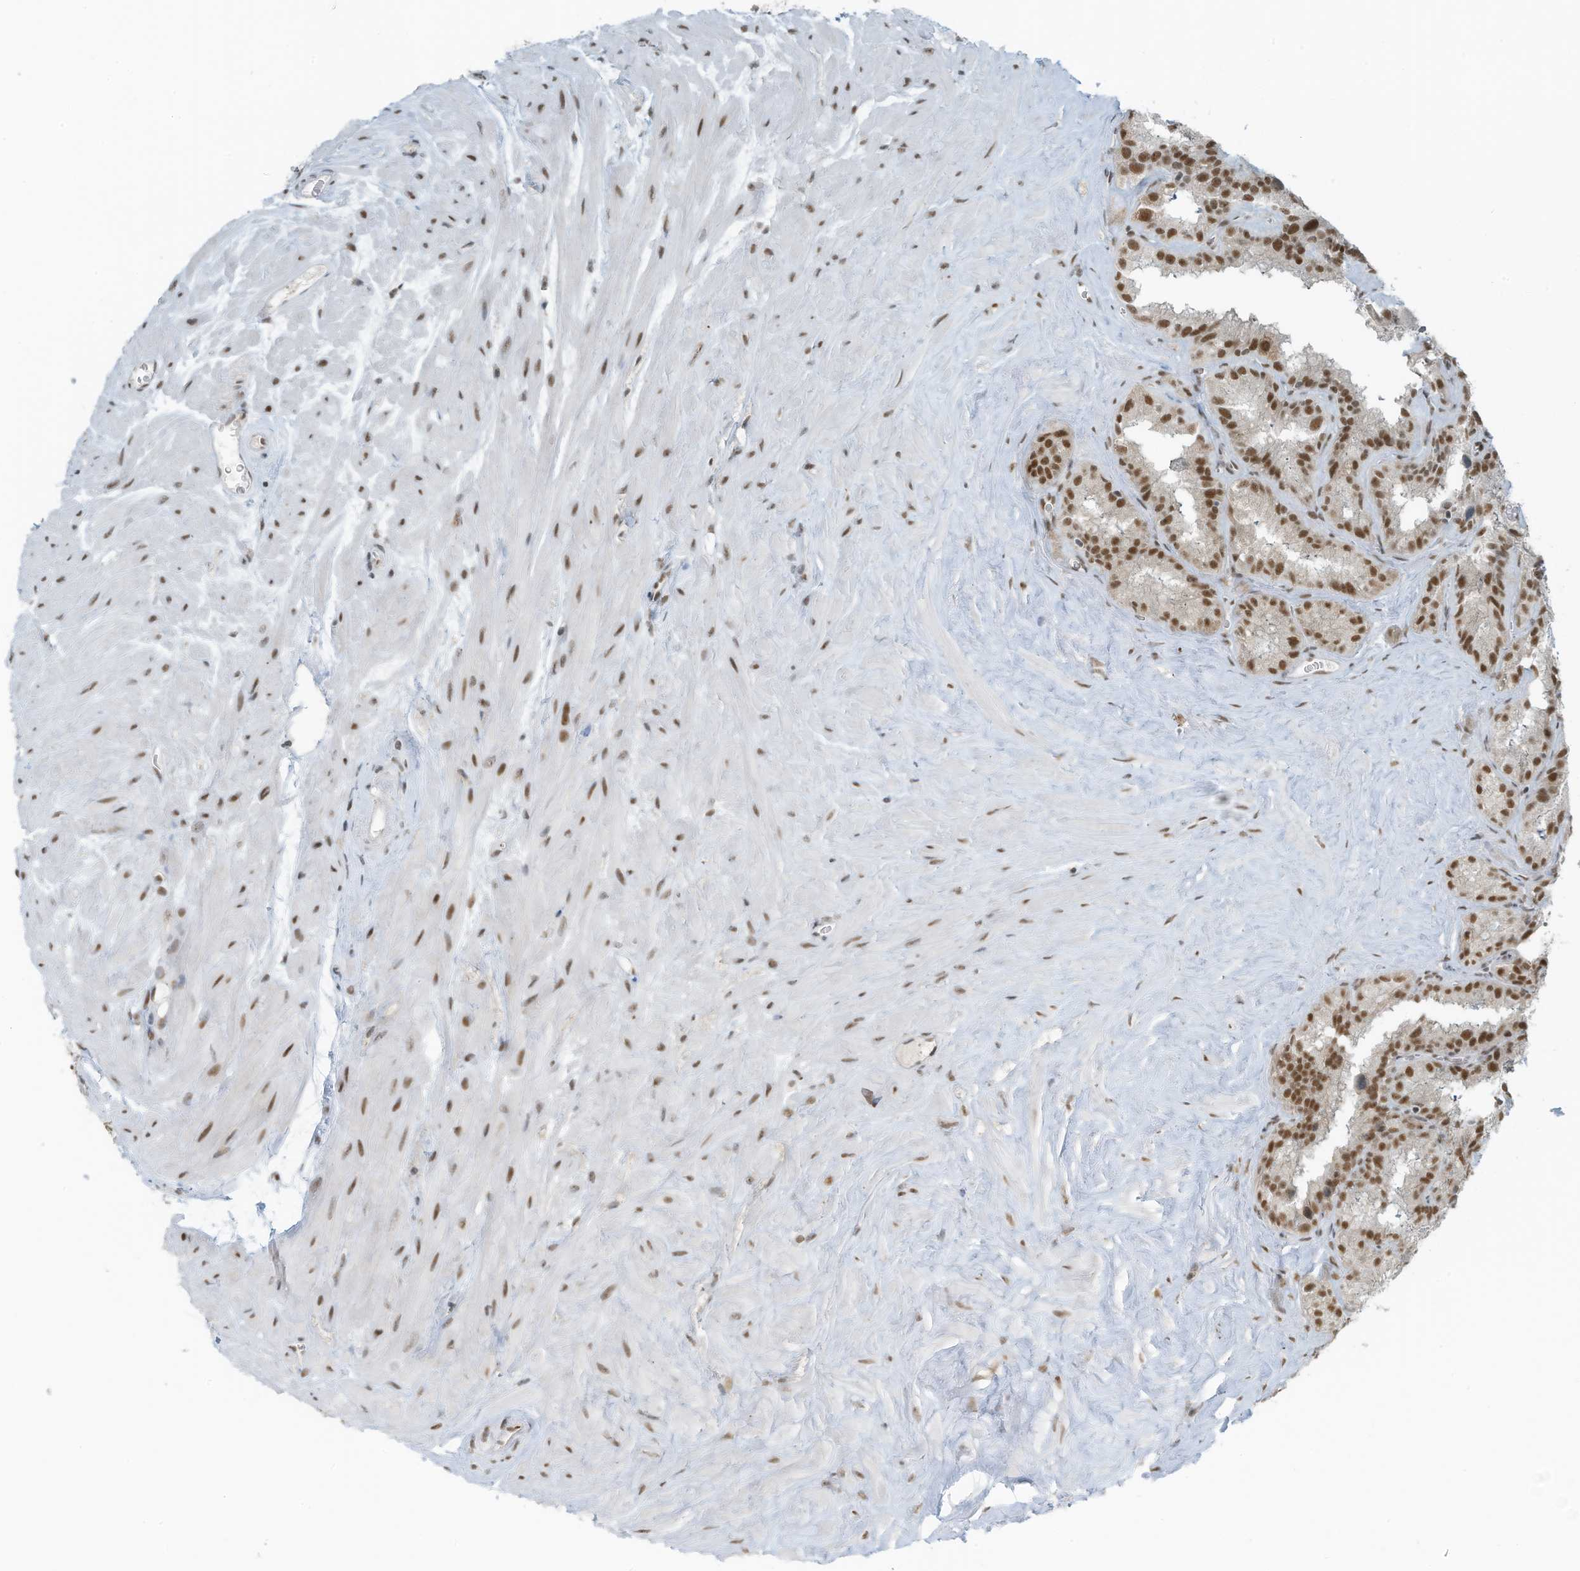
{"staining": {"intensity": "strong", "quantity": ">75%", "location": "nuclear"}, "tissue": "seminal vesicle", "cell_type": "Glandular cells", "image_type": "normal", "snomed": [{"axis": "morphology", "description": "Normal tissue, NOS"}, {"axis": "topography", "description": "Prostate"}, {"axis": "topography", "description": "Seminal veicle"}], "caption": "About >75% of glandular cells in benign human seminal vesicle exhibit strong nuclear protein positivity as visualized by brown immunohistochemical staining.", "gene": "WRNIP1", "patient": {"sex": "male", "age": 59}}